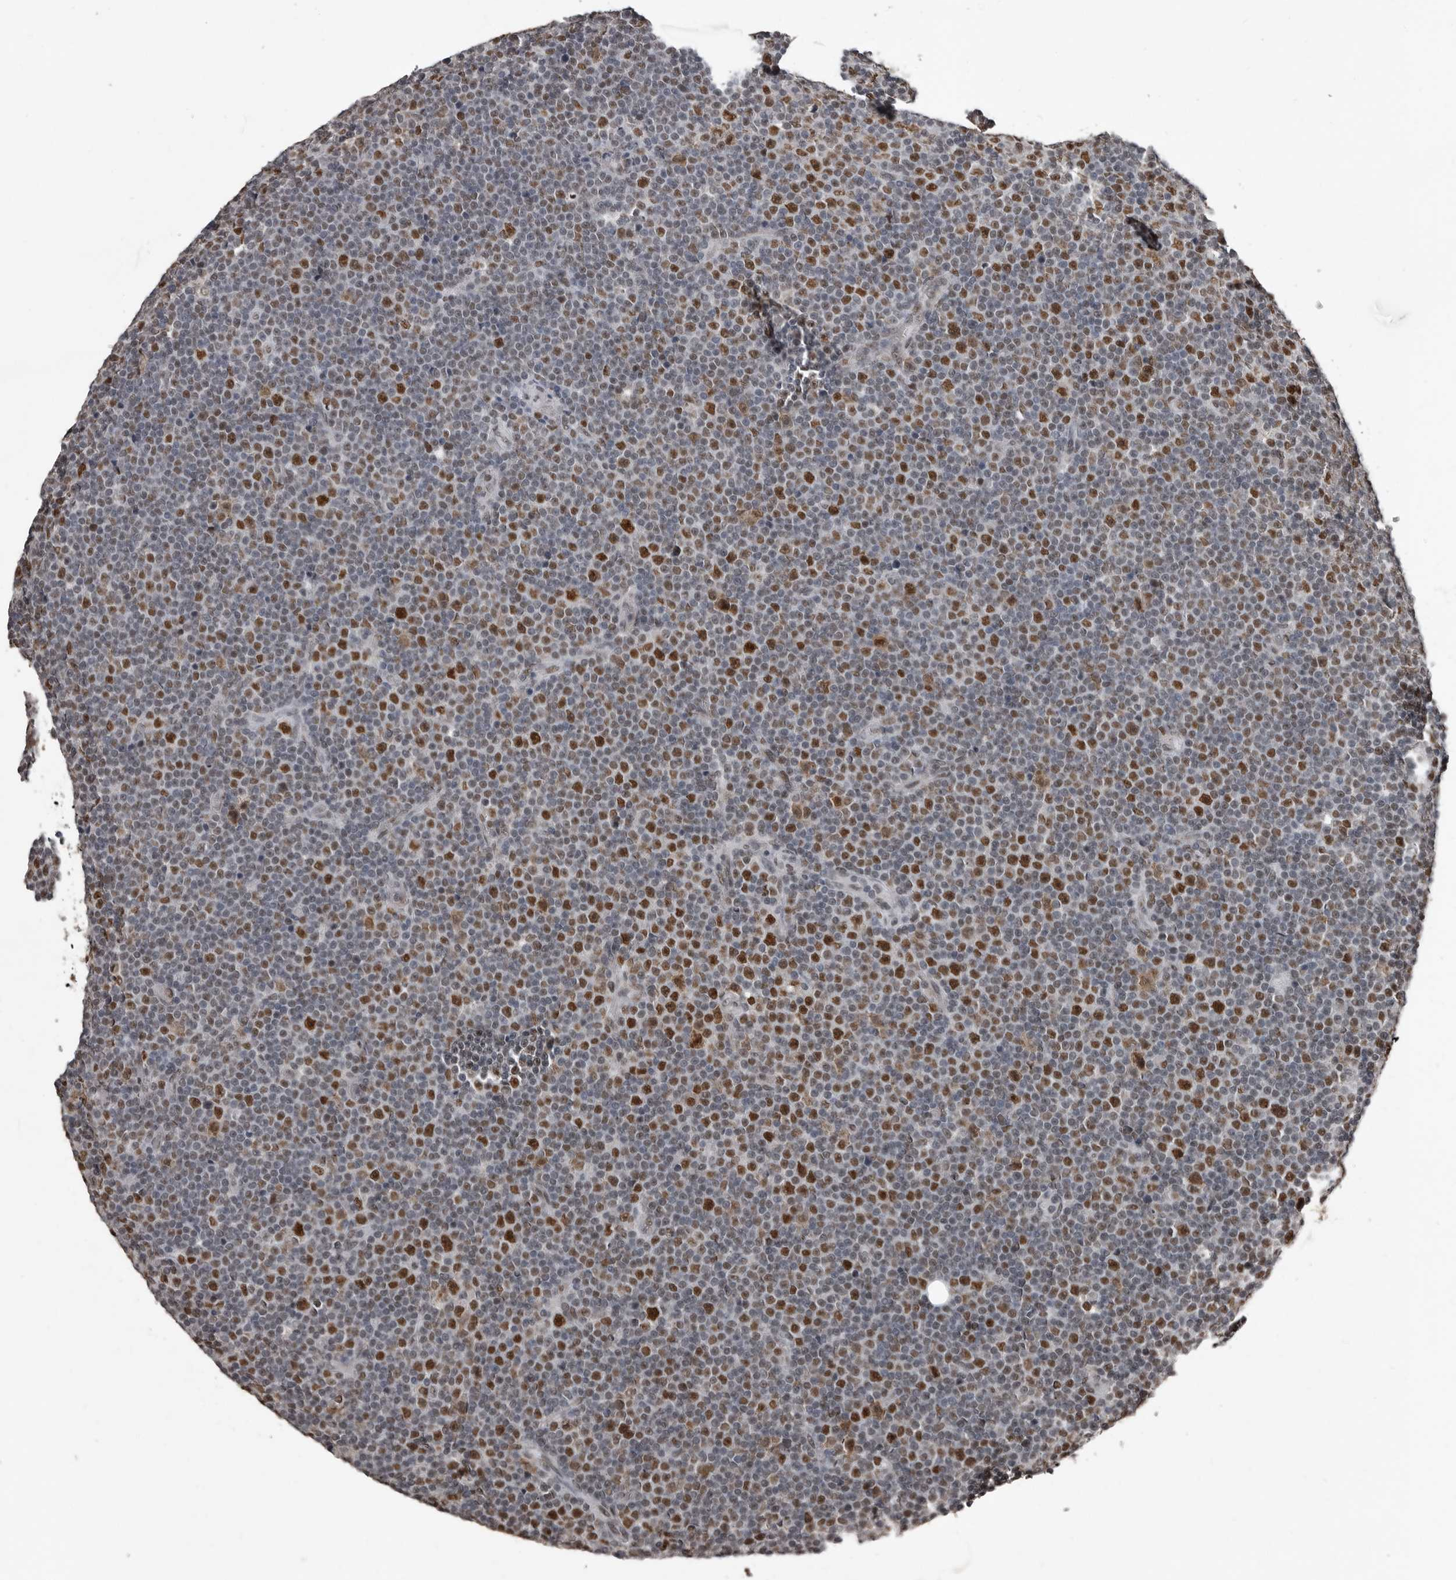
{"staining": {"intensity": "strong", "quantity": "25%-75%", "location": "nuclear"}, "tissue": "lymphoma", "cell_type": "Tumor cells", "image_type": "cancer", "snomed": [{"axis": "morphology", "description": "Malignant lymphoma, non-Hodgkin's type, Low grade"}, {"axis": "topography", "description": "Lymph node"}], "caption": "Approximately 25%-75% of tumor cells in lymphoma demonstrate strong nuclear protein positivity as visualized by brown immunohistochemical staining.", "gene": "CHD1L", "patient": {"sex": "female", "age": 67}}